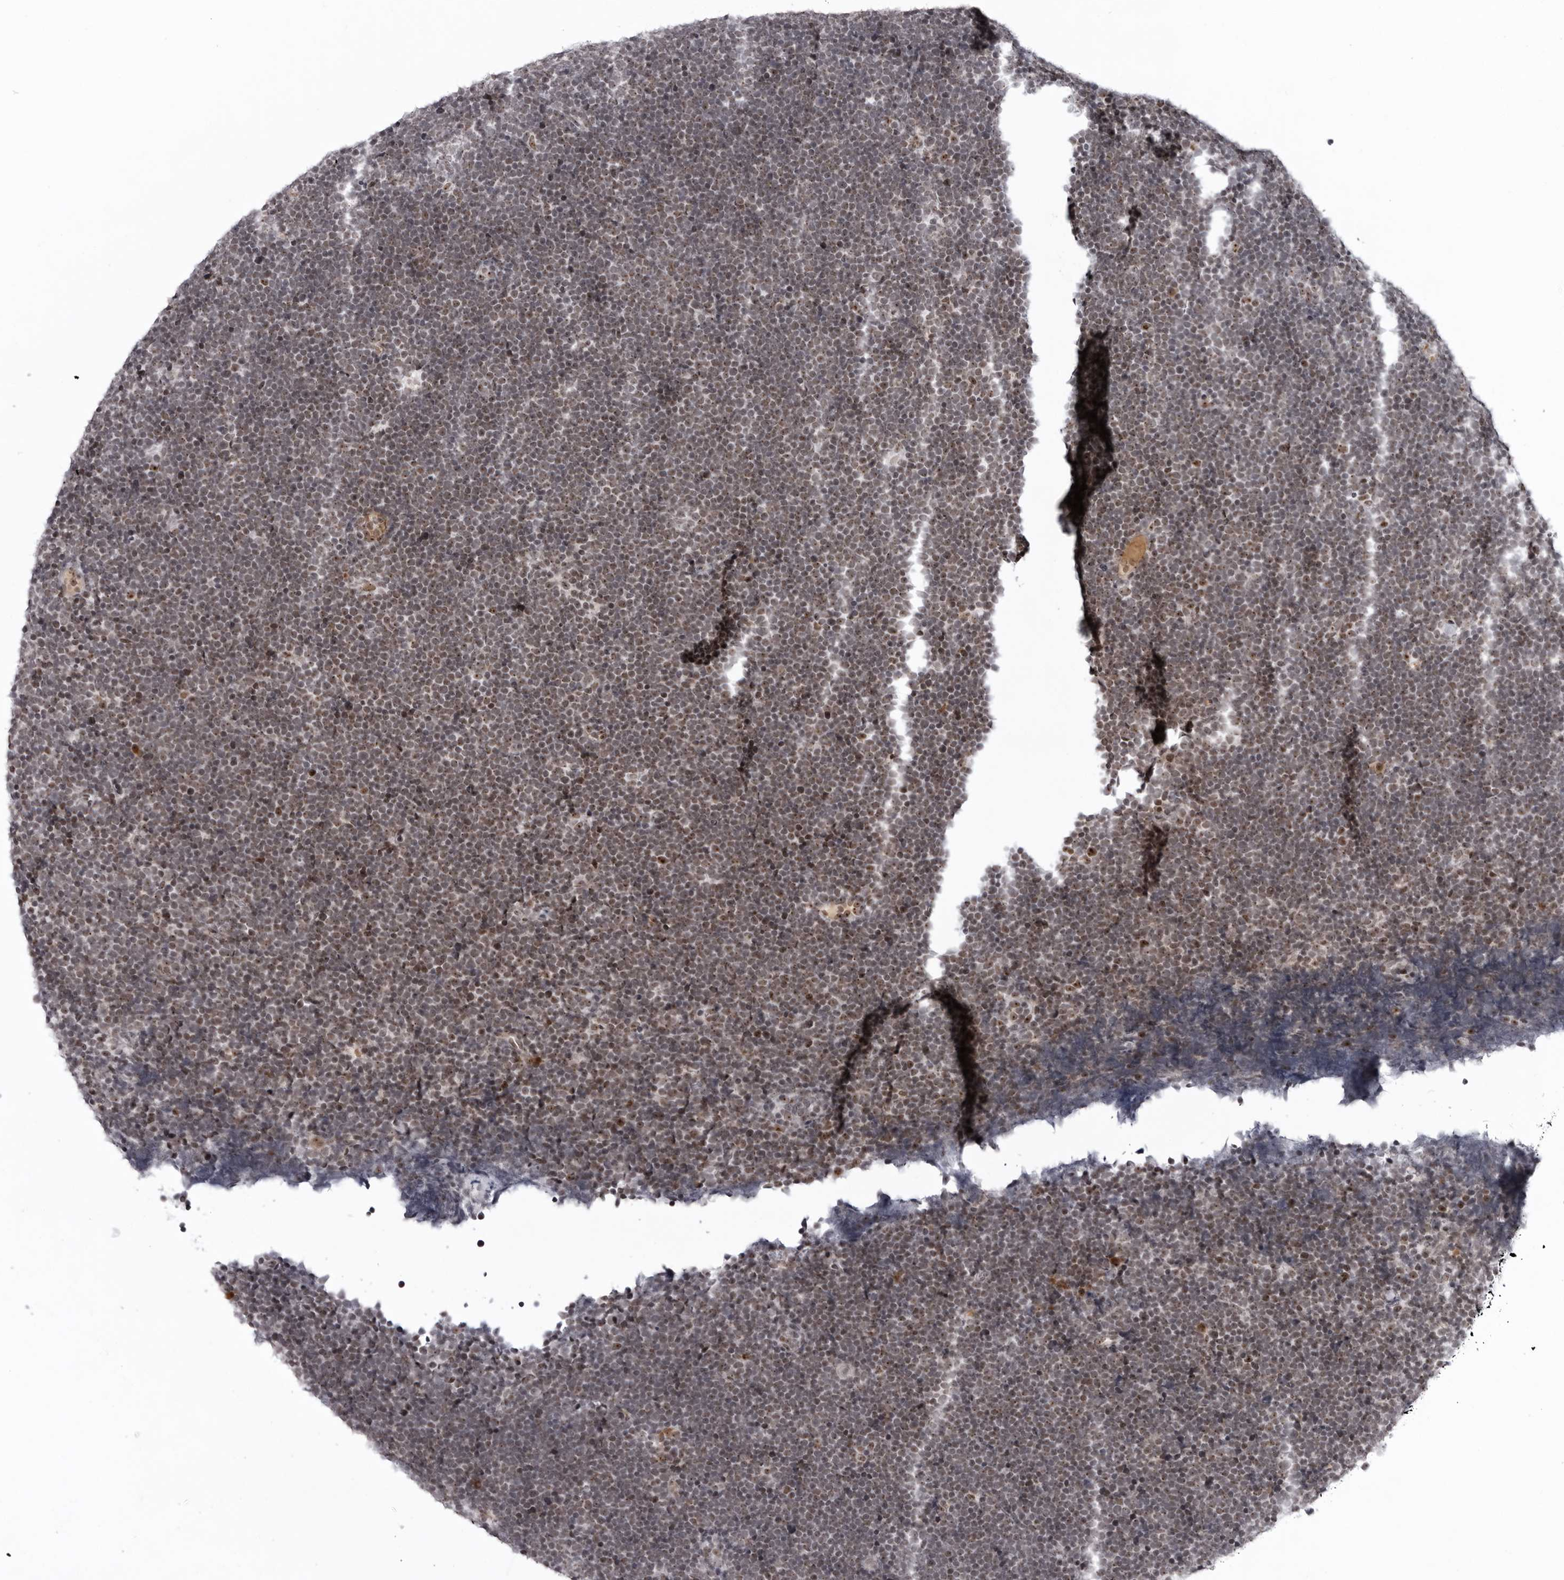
{"staining": {"intensity": "moderate", "quantity": ">75%", "location": "nuclear"}, "tissue": "lymphoma", "cell_type": "Tumor cells", "image_type": "cancer", "snomed": [{"axis": "morphology", "description": "Malignant lymphoma, non-Hodgkin's type, High grade"}, {"axis": "topography", "description": "Lymph node"}], "caption": "Moderate nuclear positivity for a protein is identified in approximately >75% of tumor cells of lymphoma using immunohistochemistry (IHC).", "gene": "EXOSC10", "patient": {"sex": "male", "age": 13}}